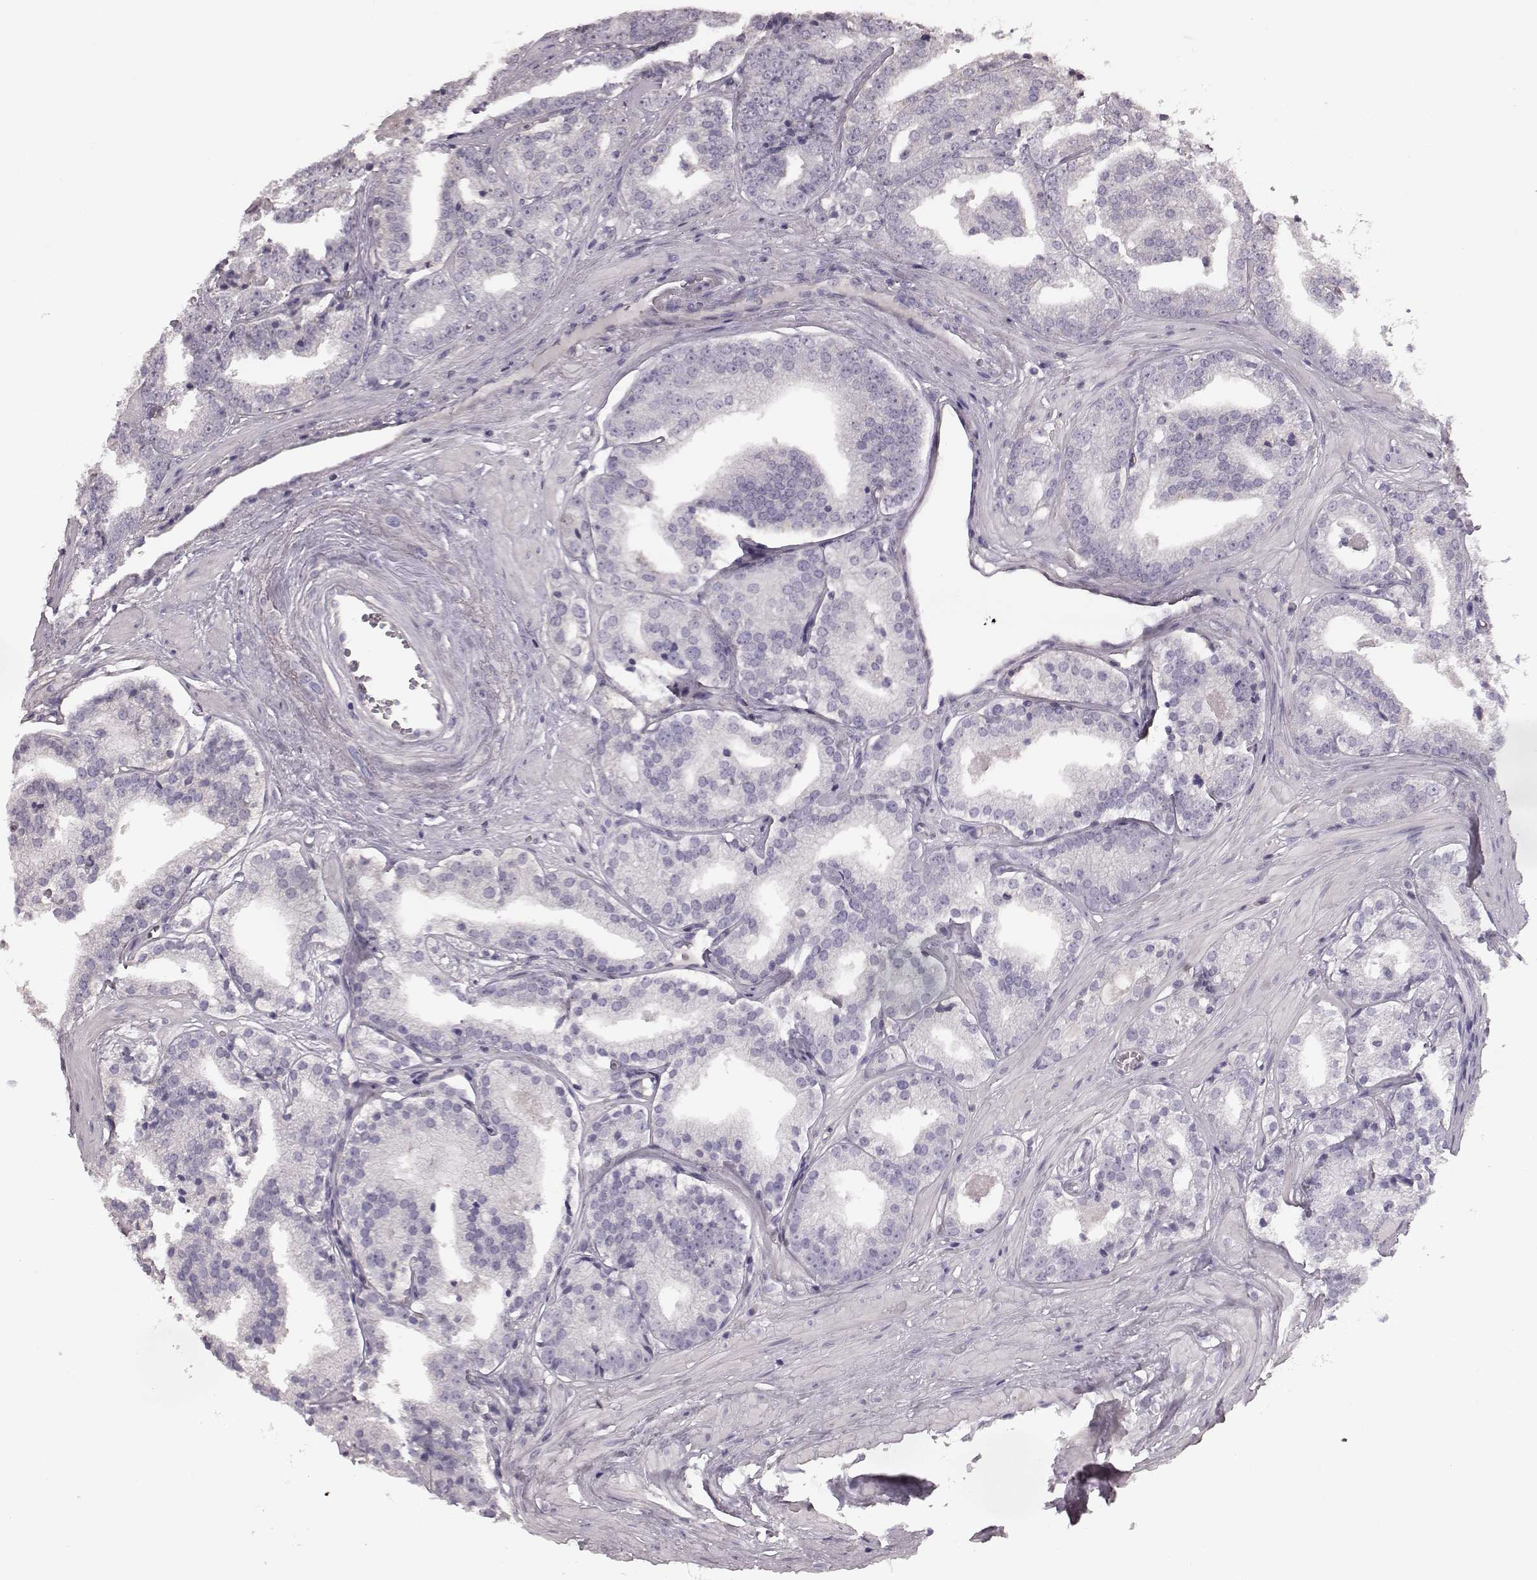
{"staining": {"intensity": "negative", "quantity": "none", "location": "none"}, "tissue": "prostate cancer", "cell_type": "Tumor cells", "image_type": "cancer", "snomed": [{"axis": "morphology", "description": "Adenocarcinoma, Low grade"}, {"axis": "topography", "description": "Prostate"}], "caption": "This histopathology image is of prostate cancer stained with immunohistochemistry to label a protein in brown with the nuclei are counter-stained blue. There is no staining in tumor cells.", "gene": "PDCD1", "patient": {"sex": "male", "age": 60}}